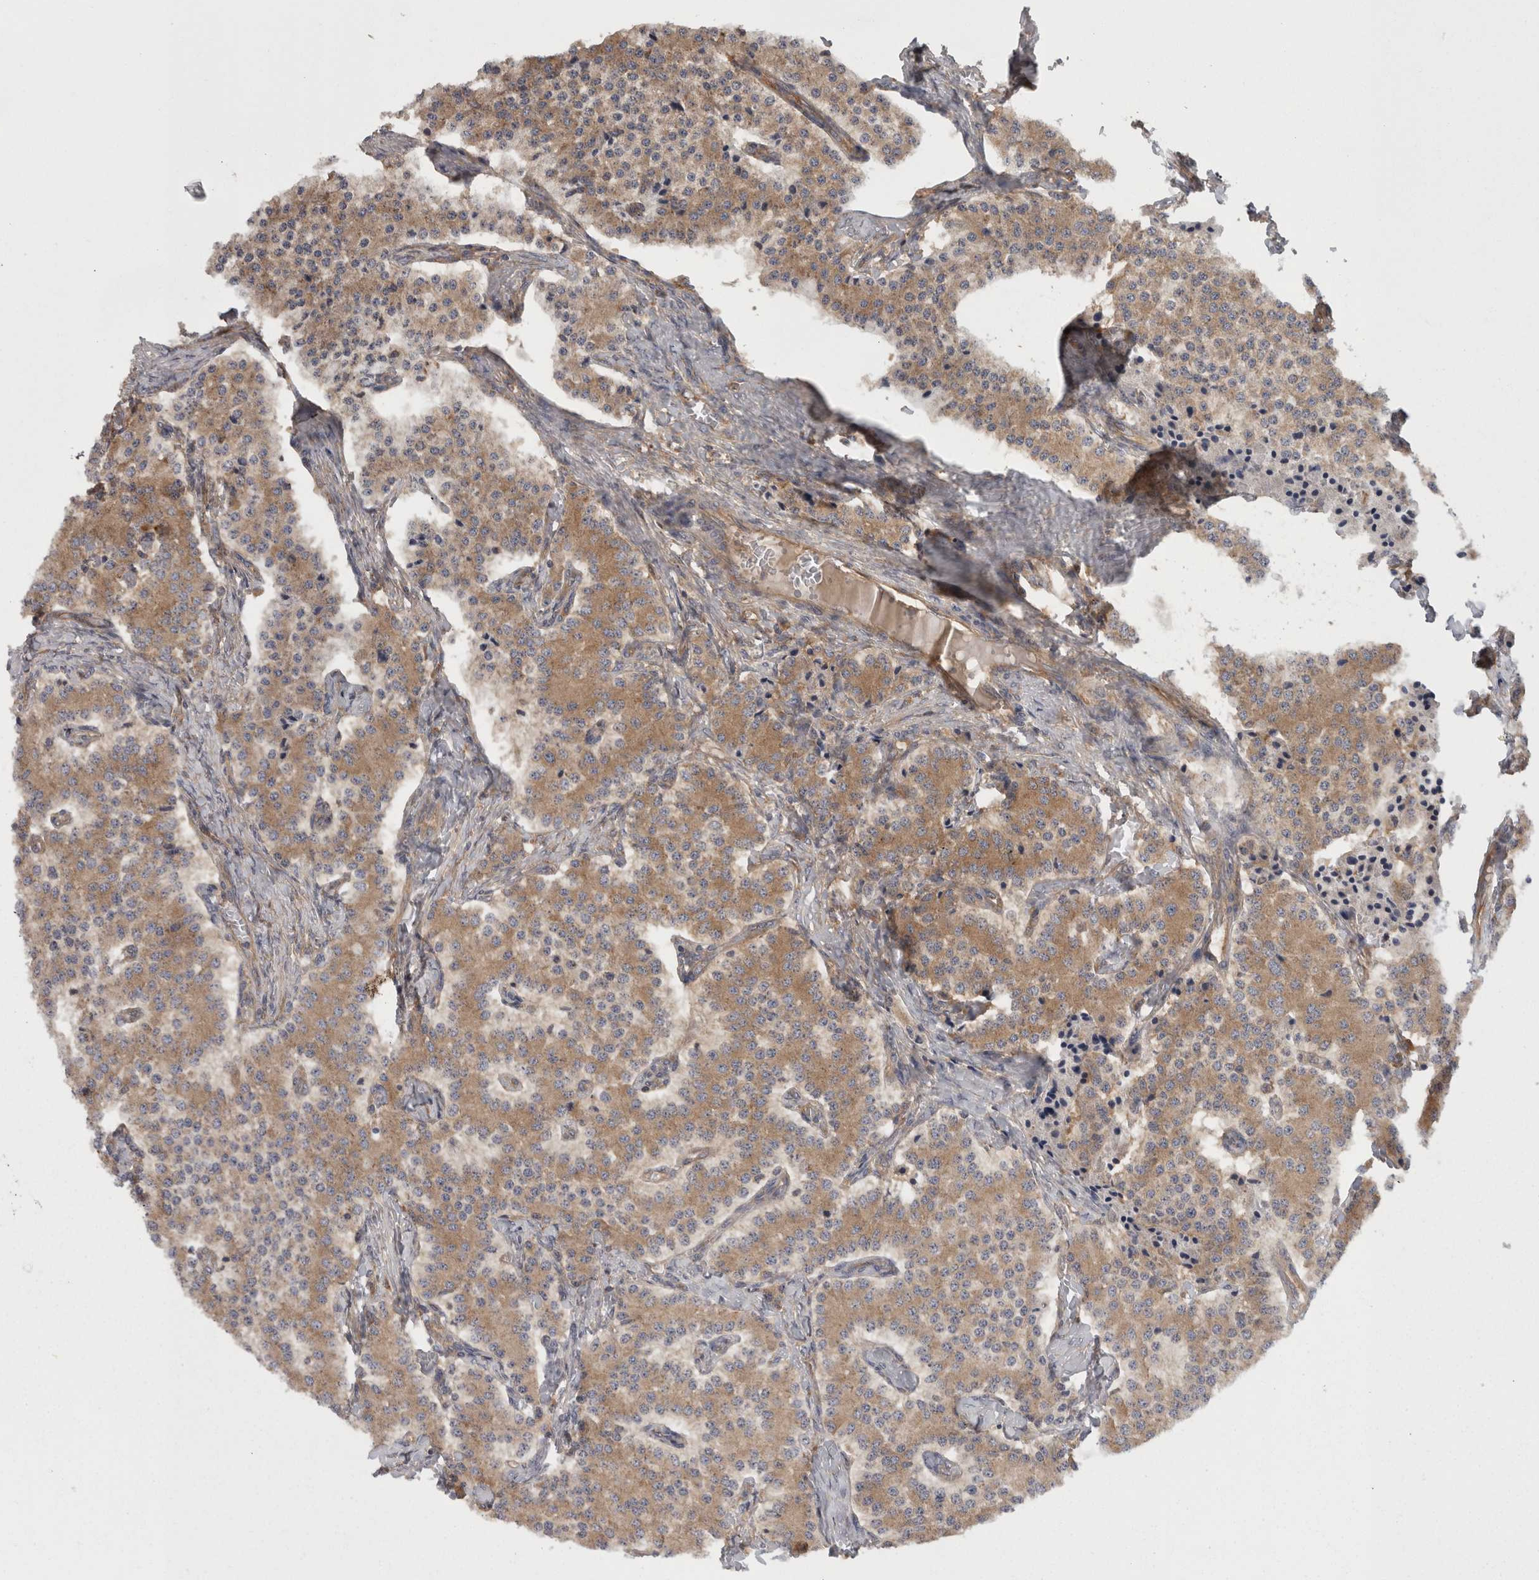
{"staining": {"intensity": "moderate", "quantity": ">75%", "location": "cytoplasmic/membranous"}, "tissue": "carcinoid", "cell_type": "Tumor cells", "image_type": "cancer", "snomed": [{"axis": "morphology", "description": "Carcinoid, malignant, NOS"}, {"axis": "topography", "description": "Colon"}], "caption": "A high-resolution image shows immunohistochemistry (IHC) staining of carcinoid (malignant), which reveals moderate cytoplasmic/membranous expression in about >75% of tumor cells. (DAB = brown stain, brightfield microscopy at high magnification).", "gene": "SMCR8", "patient": {"sex": "female", "age": 52}}